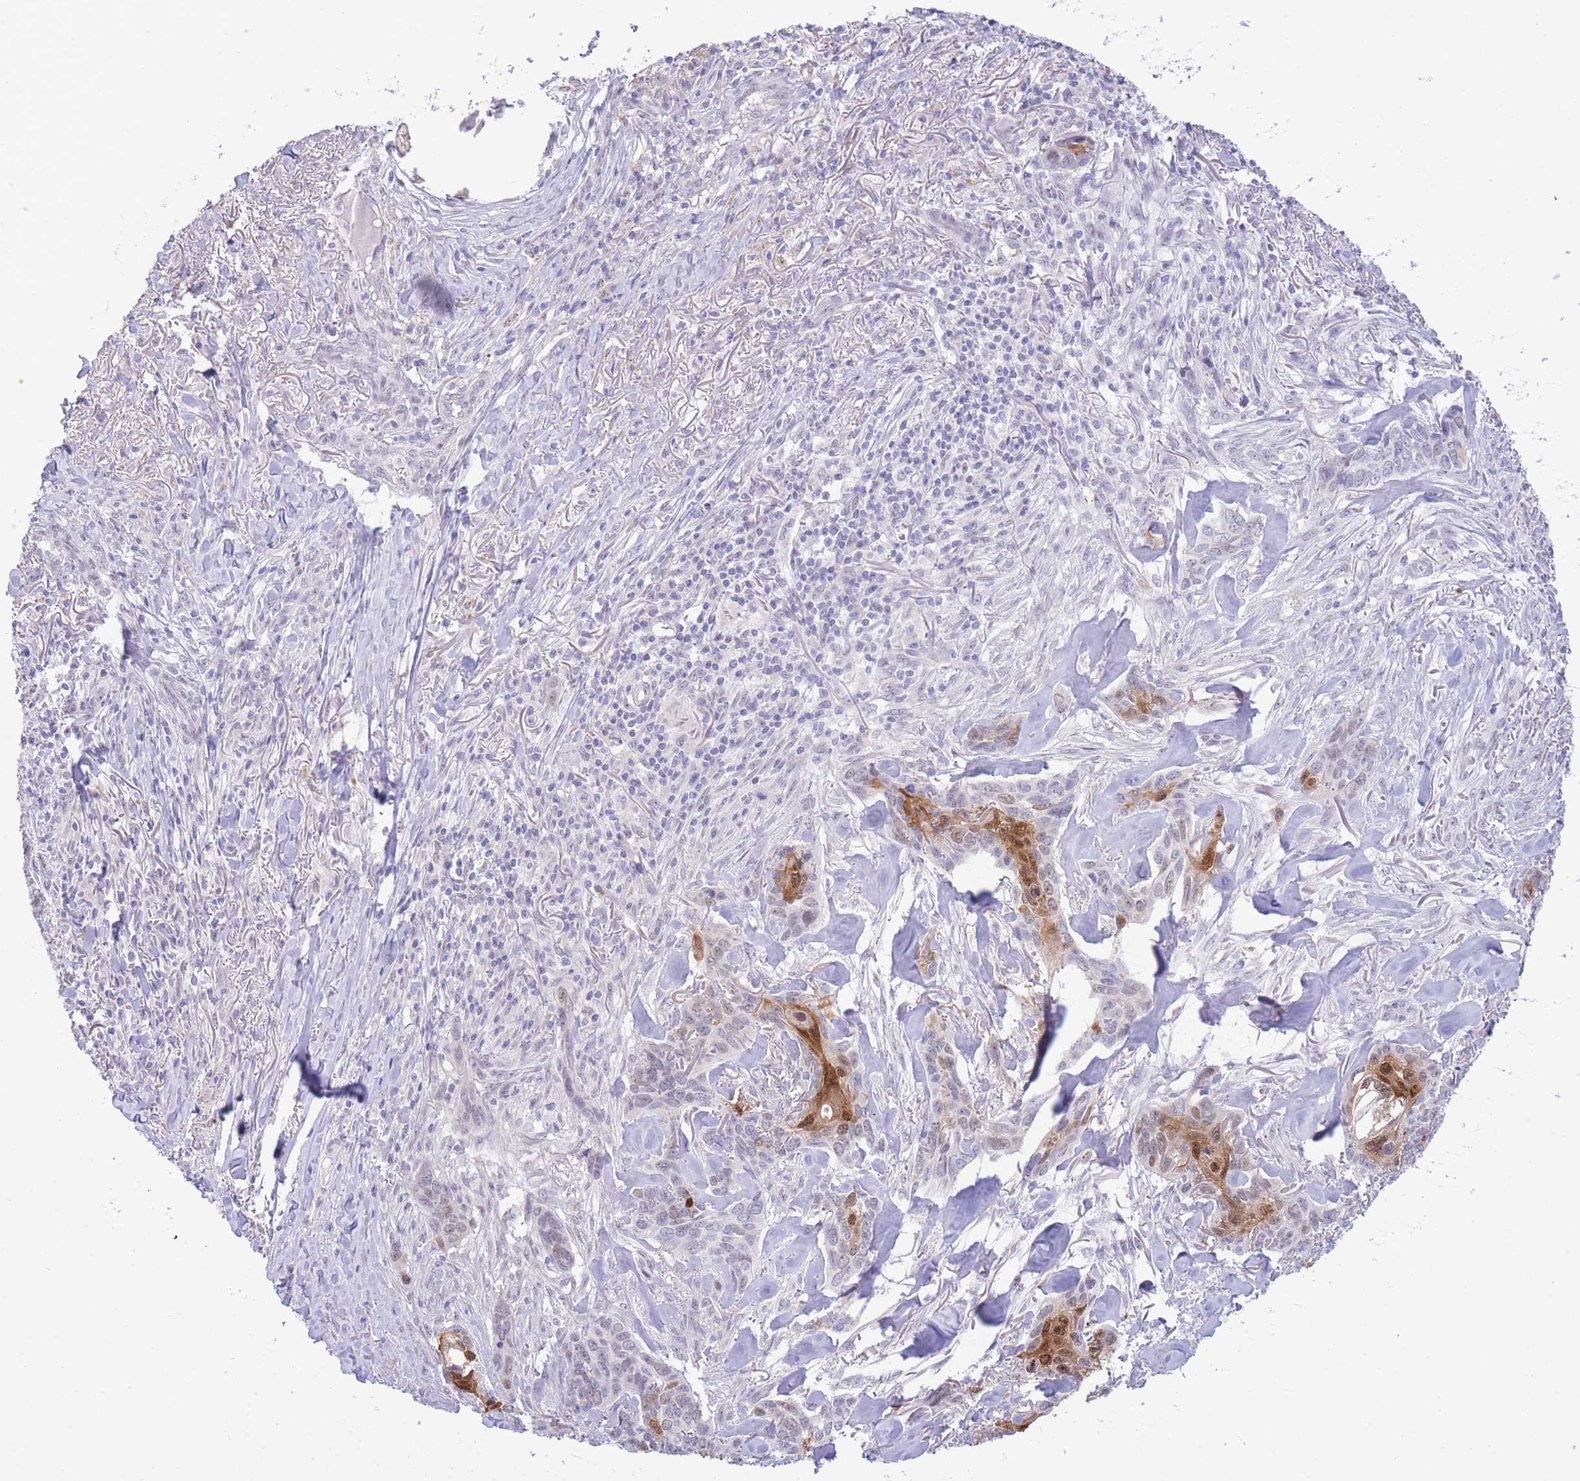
{"staining": {"intensity": "moderate", "quantity": "<25%", "location": "cytoplasmic/membranous,nuclear"}, "tissue": "skin cancer", "cell_type": "Tumor cells", "image_type": "cancer", "snomed": [{"axis": "morphology", "description": "Basal cell carcinoma"}, {"axis": "topography", "description": "Skin"}], "caption": "A photomicrograph of skin basal cell carcinoma stained for a protein exhibits moderate cytoplasmic/membranous and nuclear brown staining in tumor cells.", "gene": "FBXO46", "patient": {"sex": "male", "age": 86}}